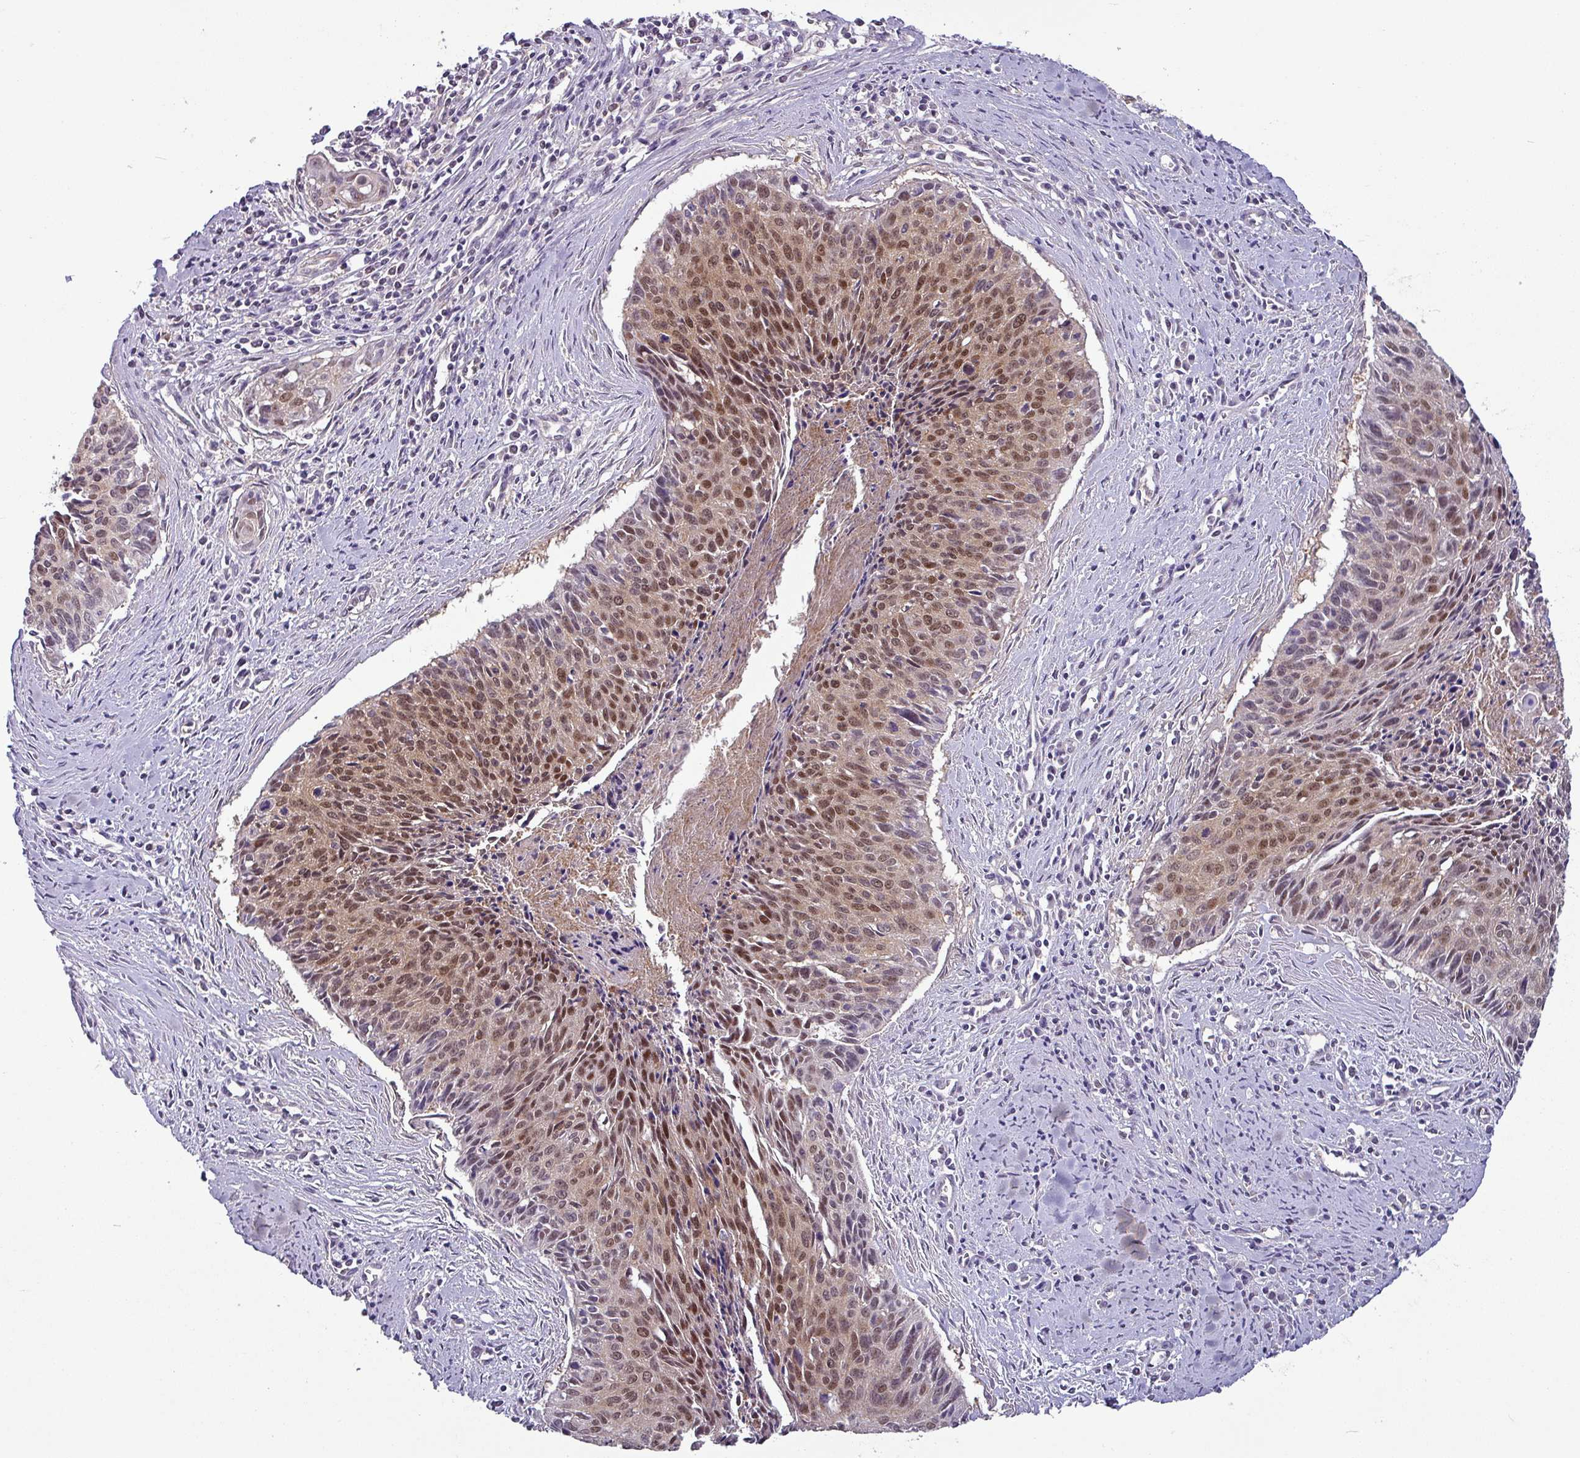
{"staining": {"intensity": "moderate", "quantity": ">75%", "location": "nuclear"}, "tissue": "cervical cancer", "cell_type": "Tumor cells", "image_type": "cancer", "snomed": [{"axis": "morphology", "description": "Squamous cell carcinoma, NOS"}, {"axis": "topography", "description": "Cervix"}], "caption": "The image reveals a brown stain indicating the presence of a protein in the nuclear of tumor cells in squamous cell carcinoma (cervical).", "gene": "TTLL12", "patient": {"sex": "female", "age": 55}}